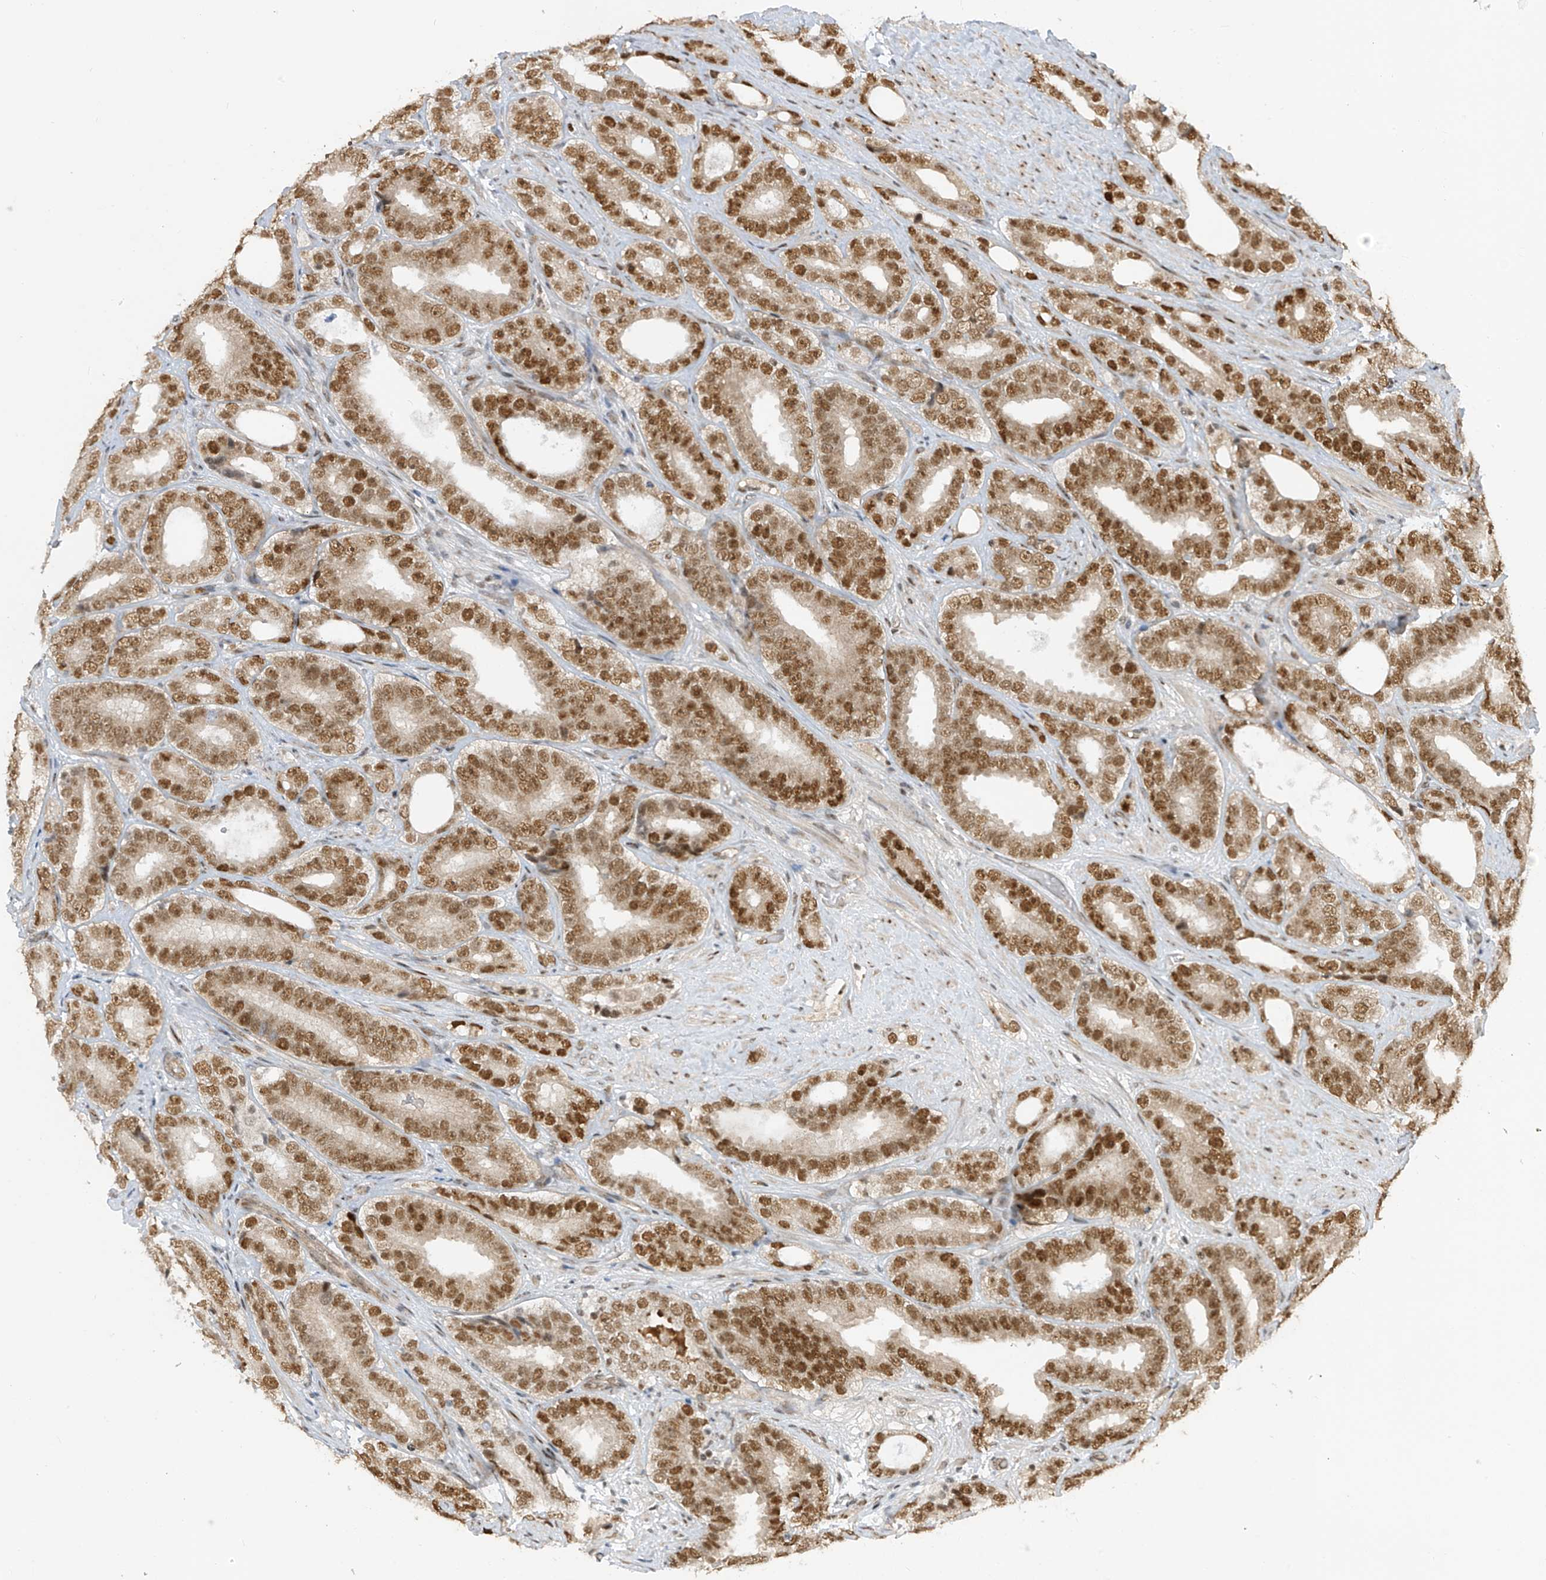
{"staining": {"intensity": "moderate", "quantity": ">75%", "location": "nuclear"}, "tissue": "prostate cancer", "cell_type": "Tumor cells", "image_type": "cancer", "snomed": [{"axis": "morphology", "description": "Adenocarcinoma, High grade"}, {"axis": "topography", "description": "Prostate"}], "caption": "This is a photomicrograph of immunohistochemistry staining of adenocarcinoma (high-grade) (prostate), which shows moderate positivity in the nuclear of tumor cells.", "gene": "ARHGEF3", "patient": {"sex": "male", "age": 56}}